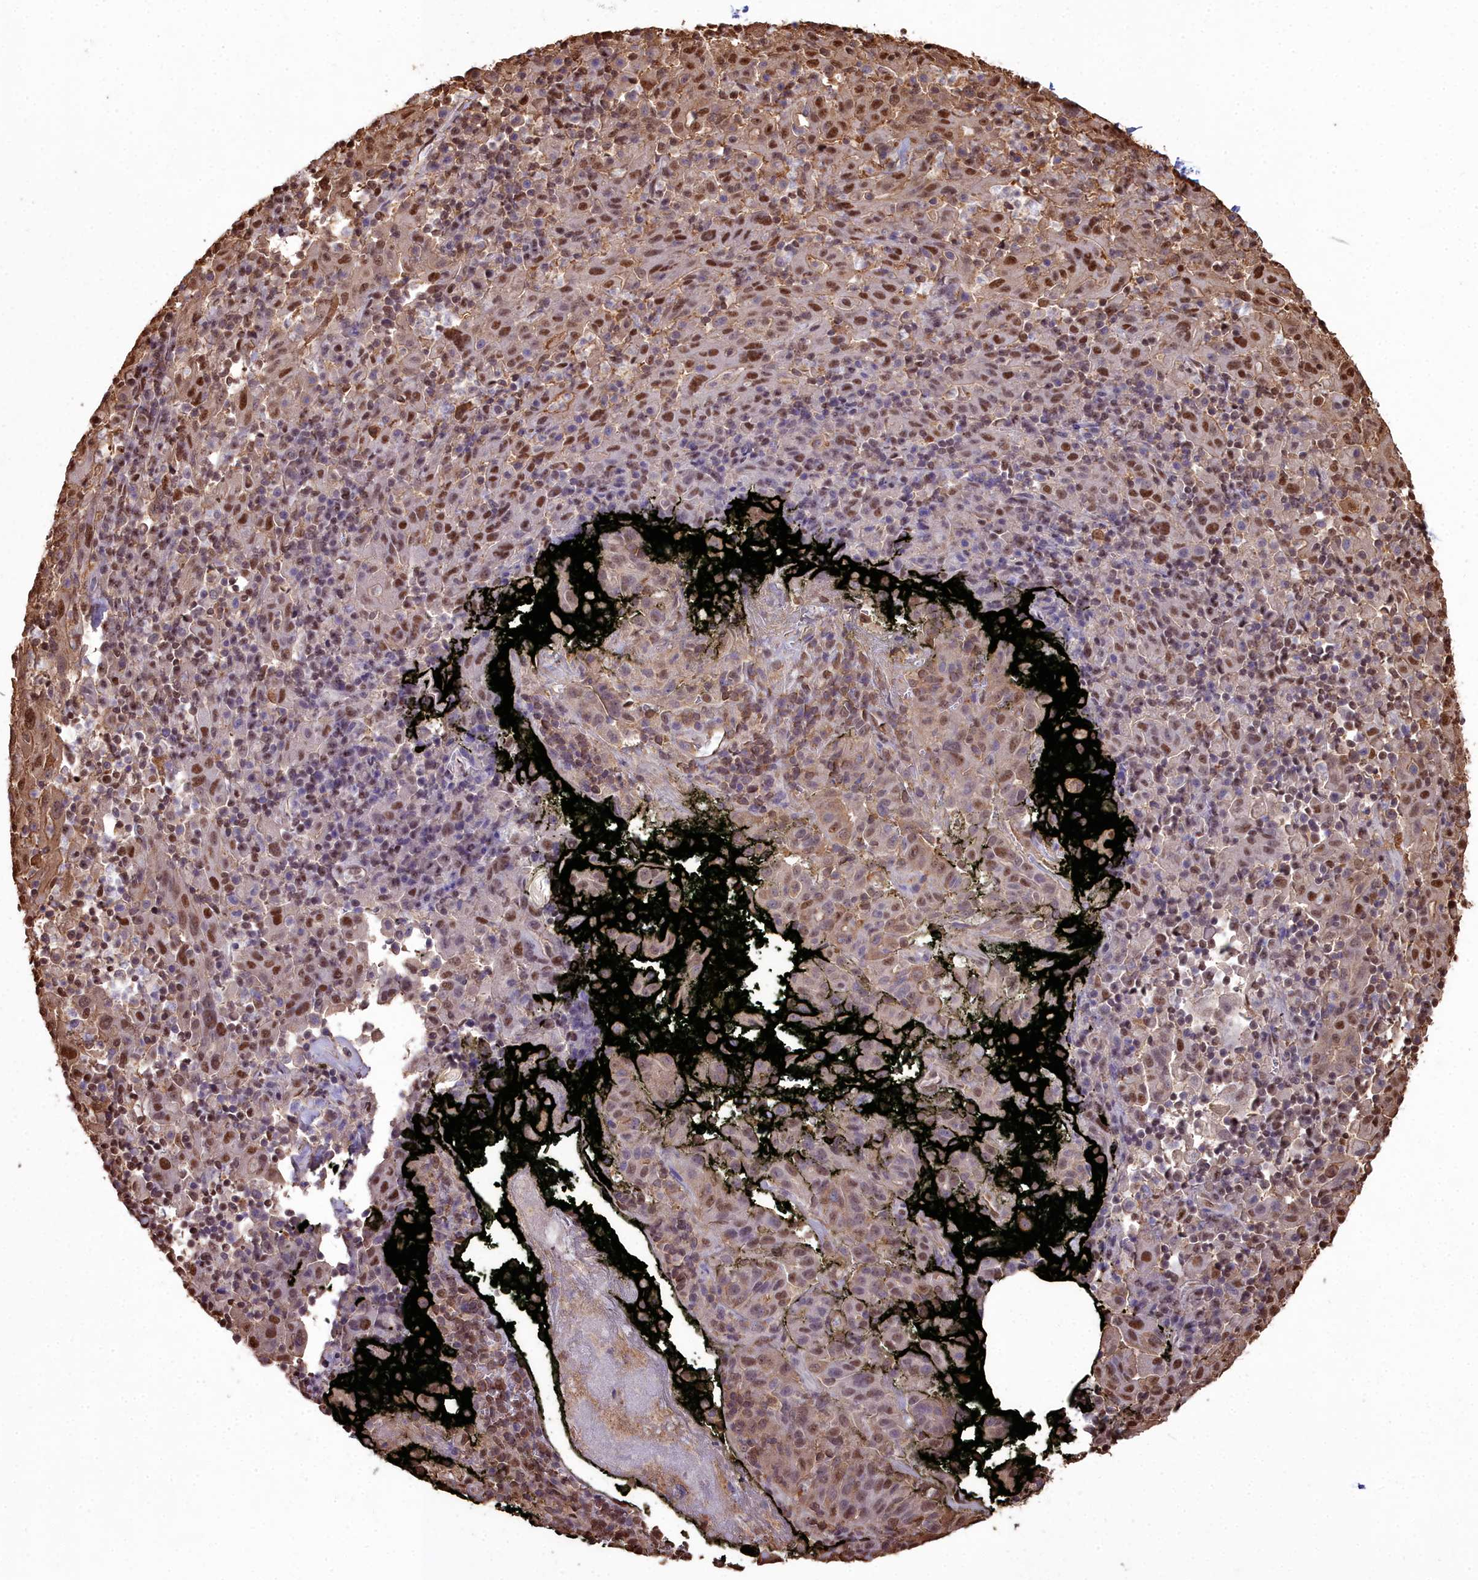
{"staining": {"intensity": "moderate", "quantity": ">75%", "location": "nuclear"}, "tissue": "pancreatic cancer", "cell_type": "Tumor cells", "image_type": "cancer", "snomed": [{"axis": "morphology", "description": "Adenocarcinoma, NOS"}, {"axis": "topography", "description": "Pancreas"}], "caption": "Brown immunohistochemical staining in human pancreatic cancer exhibits moderate nuclear expression in about >75% of tumor cells.", "gene": "GAPDH", "patient": {"sex": "male", "age": 63}}